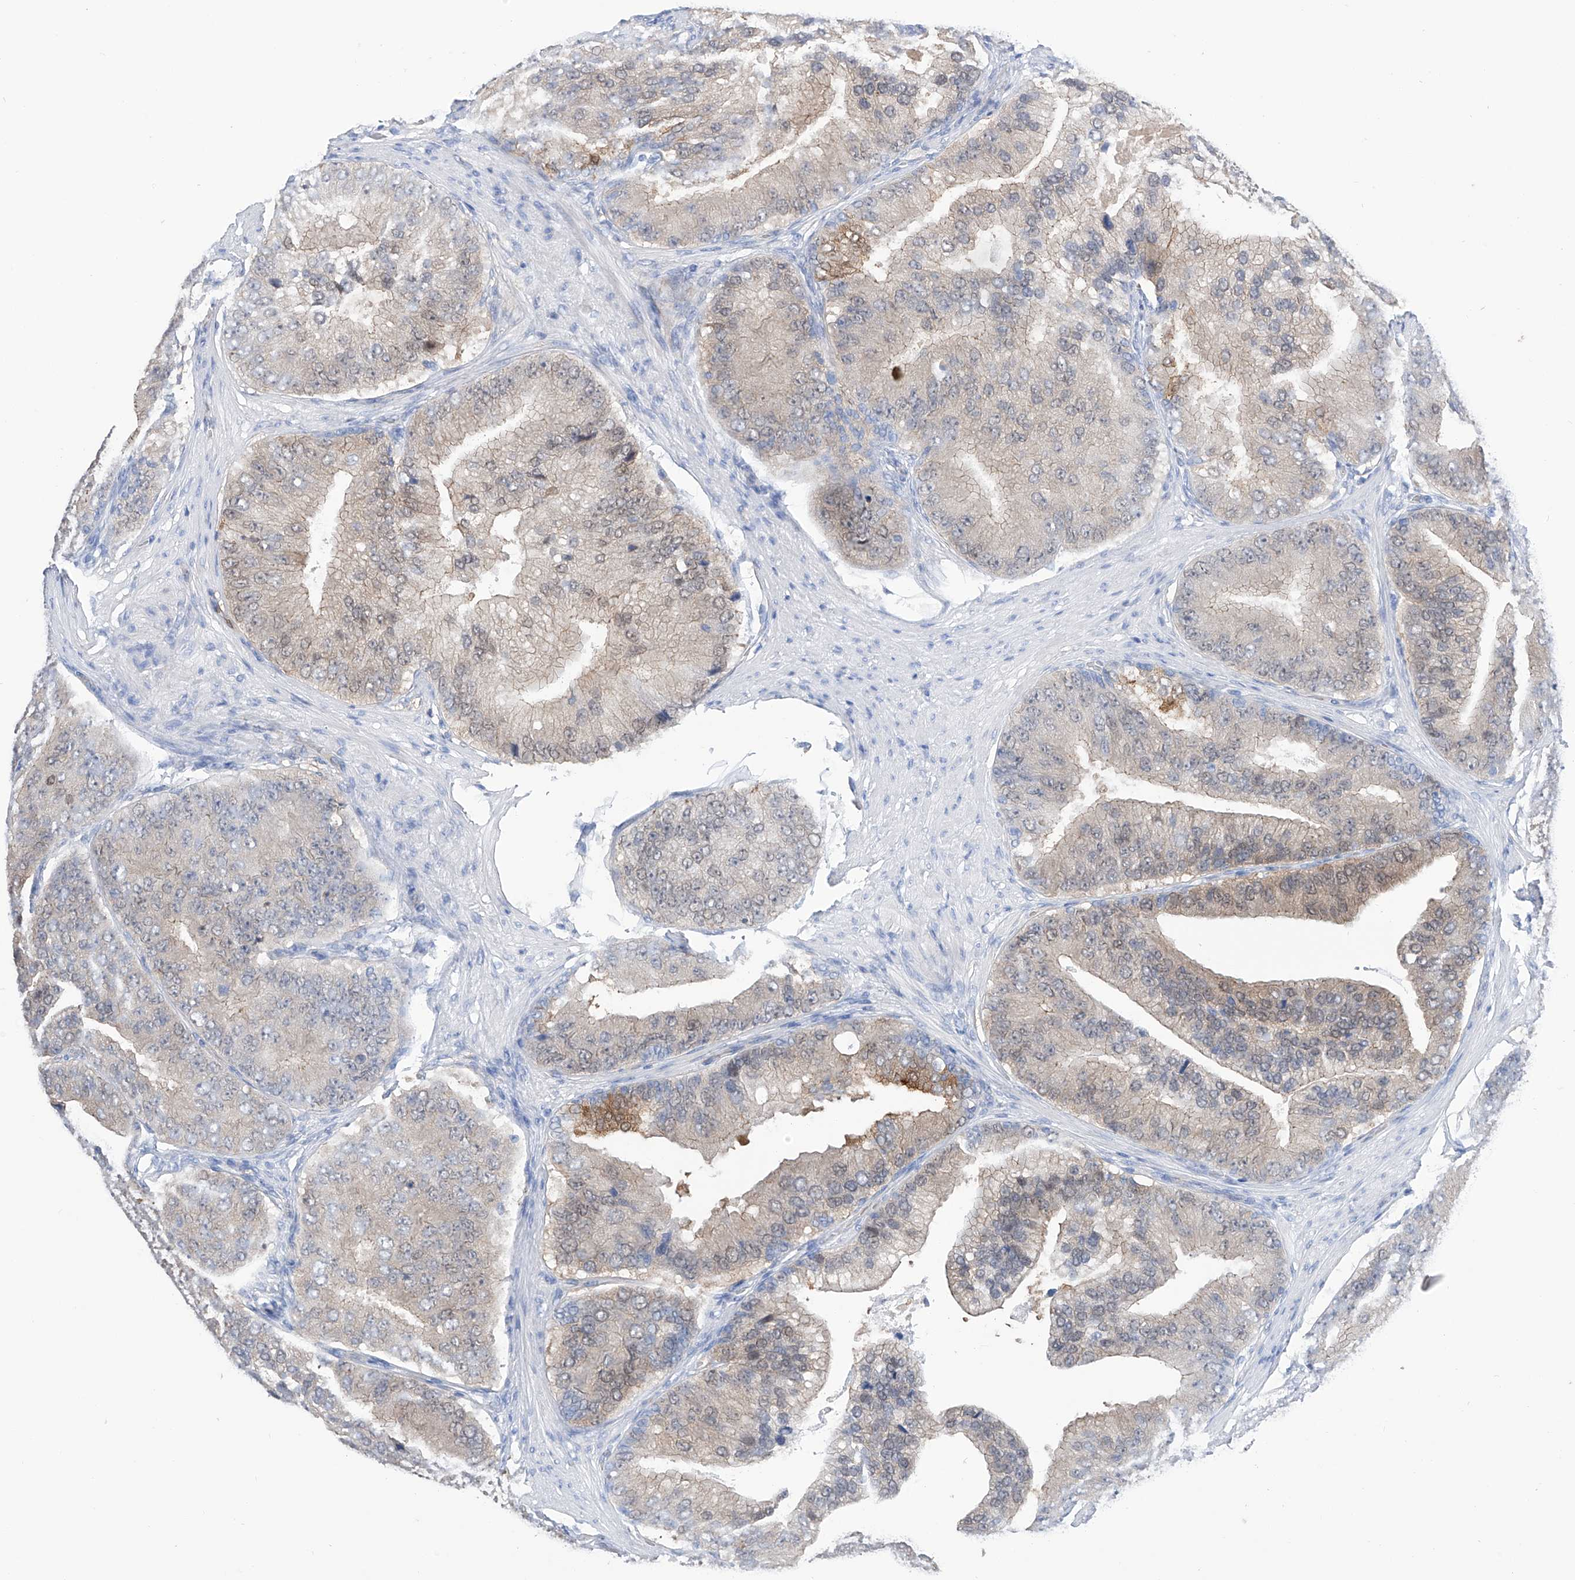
{"staining": {"intensity": "weak", "quantity": "<25%", "location": "cytoplasmic/membranous,nuclear"}, "tissue": "prostate cancer", "cell_type": "Tumor cells", "image_type": "cancer", "snomed": [{"axis": "morphology", "description": "Adenocarcinoma, High grade"}, {"axis": "topography", "description": "Prostate"}], "caption": "This micrograph is of prostate cancer stained with immunohistochemistry to label a protein in brown with the nuclei are counter-stained blue. There is no staining in tumor cells.", "gene": "PGM3", "patient": {"sex": "male", "age": 70}}